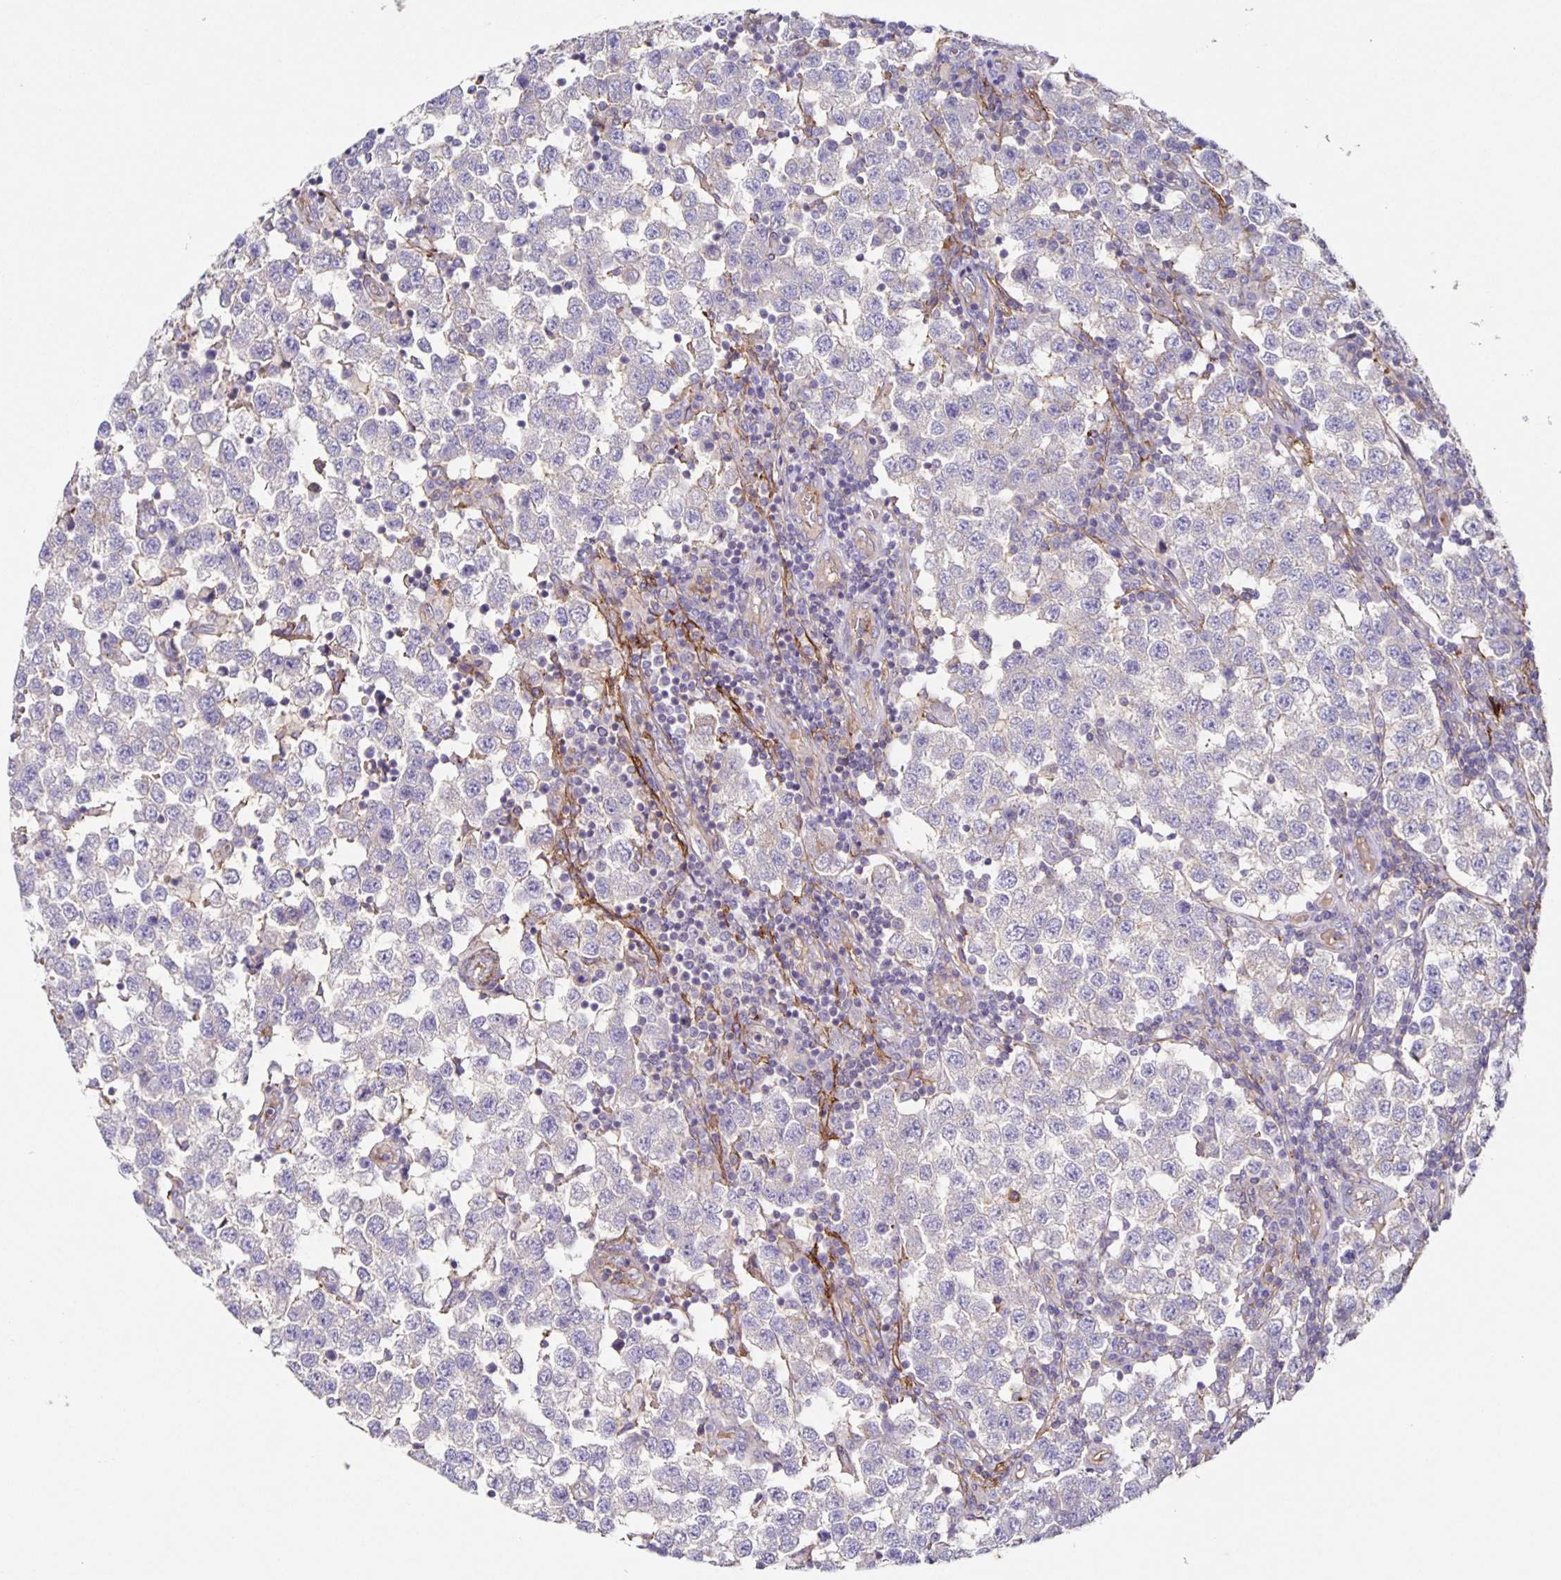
{"staining": {"intensity": "negative", "quantity": "none", "location": "none"}, "tissue": "testis cancer", "cell_type": "Tumor cells", "image_type": "cancer", "snomed": [{"axis": "morphology", "description": "Seminoma, NOS"}, {"axis": "topography", "description": "Testis"}], "caption": "Testis cancer stained for a protein using immunohistochemistry (IHC) displays no staining tumor cells.", "gene": "ITGA2", "patient": {"sex": "male", "age": 34}}